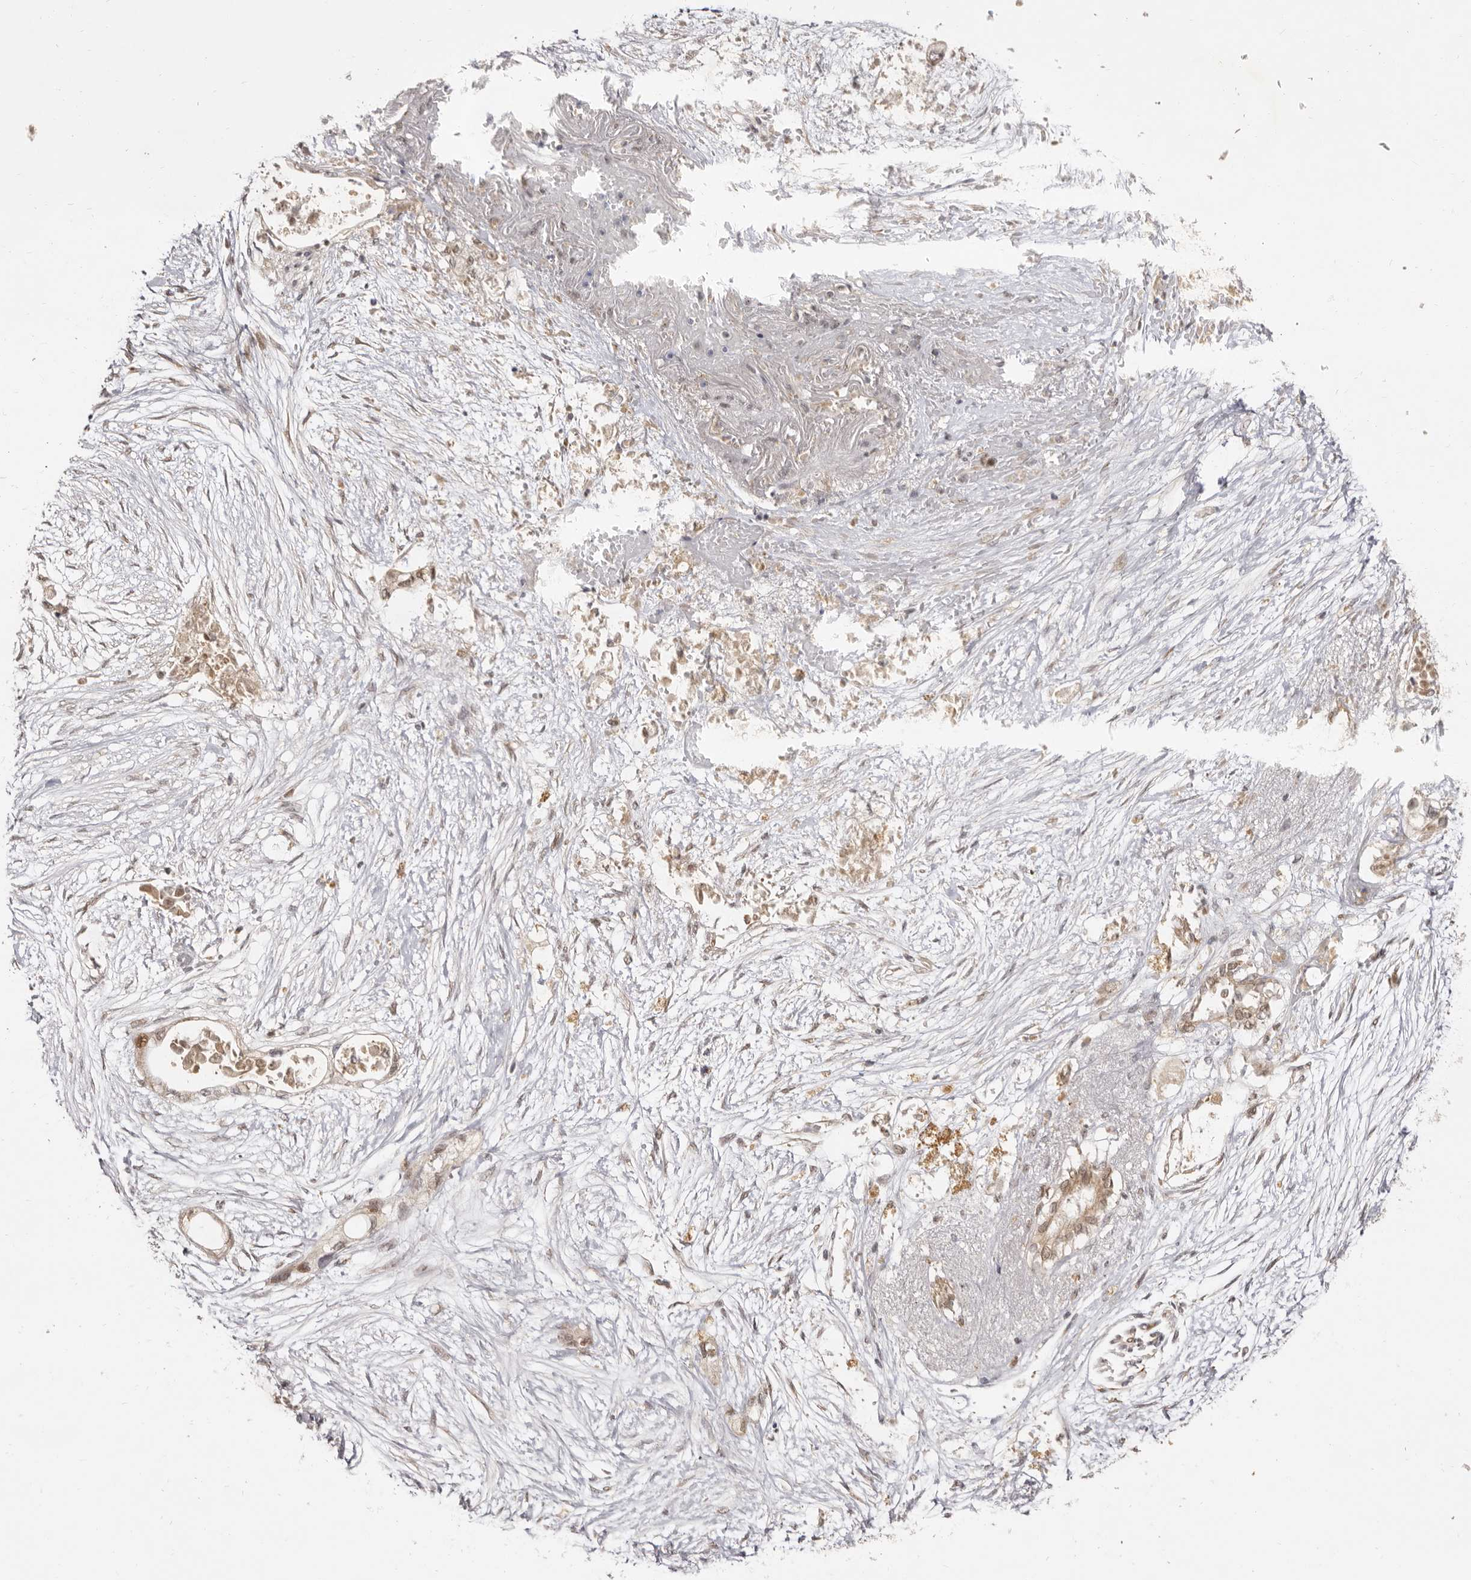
{"staining": {"intensity": "weak", "quantity": ">75%", "location": "cytoplasmic/membranous,nuclear"}, "tissue": "pancreatic cancer", "cell_type": "Tumor cells", "image_type": "cancer", "snomed": [{"axis": "morphology", "description": "Adenocarcinoma, NOS"}, {"axis": "topography", "description": "Pancreas"}], "caption": "Protein expression analysis of adenocarcinoma (pancreatic) shows weak cytoplasmic/membranous and nuclear positivity in about >75% of tumor cells. (Brightfield microscopy of DAB IHC at high magnification).", "gene": "ZNF326", "patient": {"sex": "male", "age": 53}}